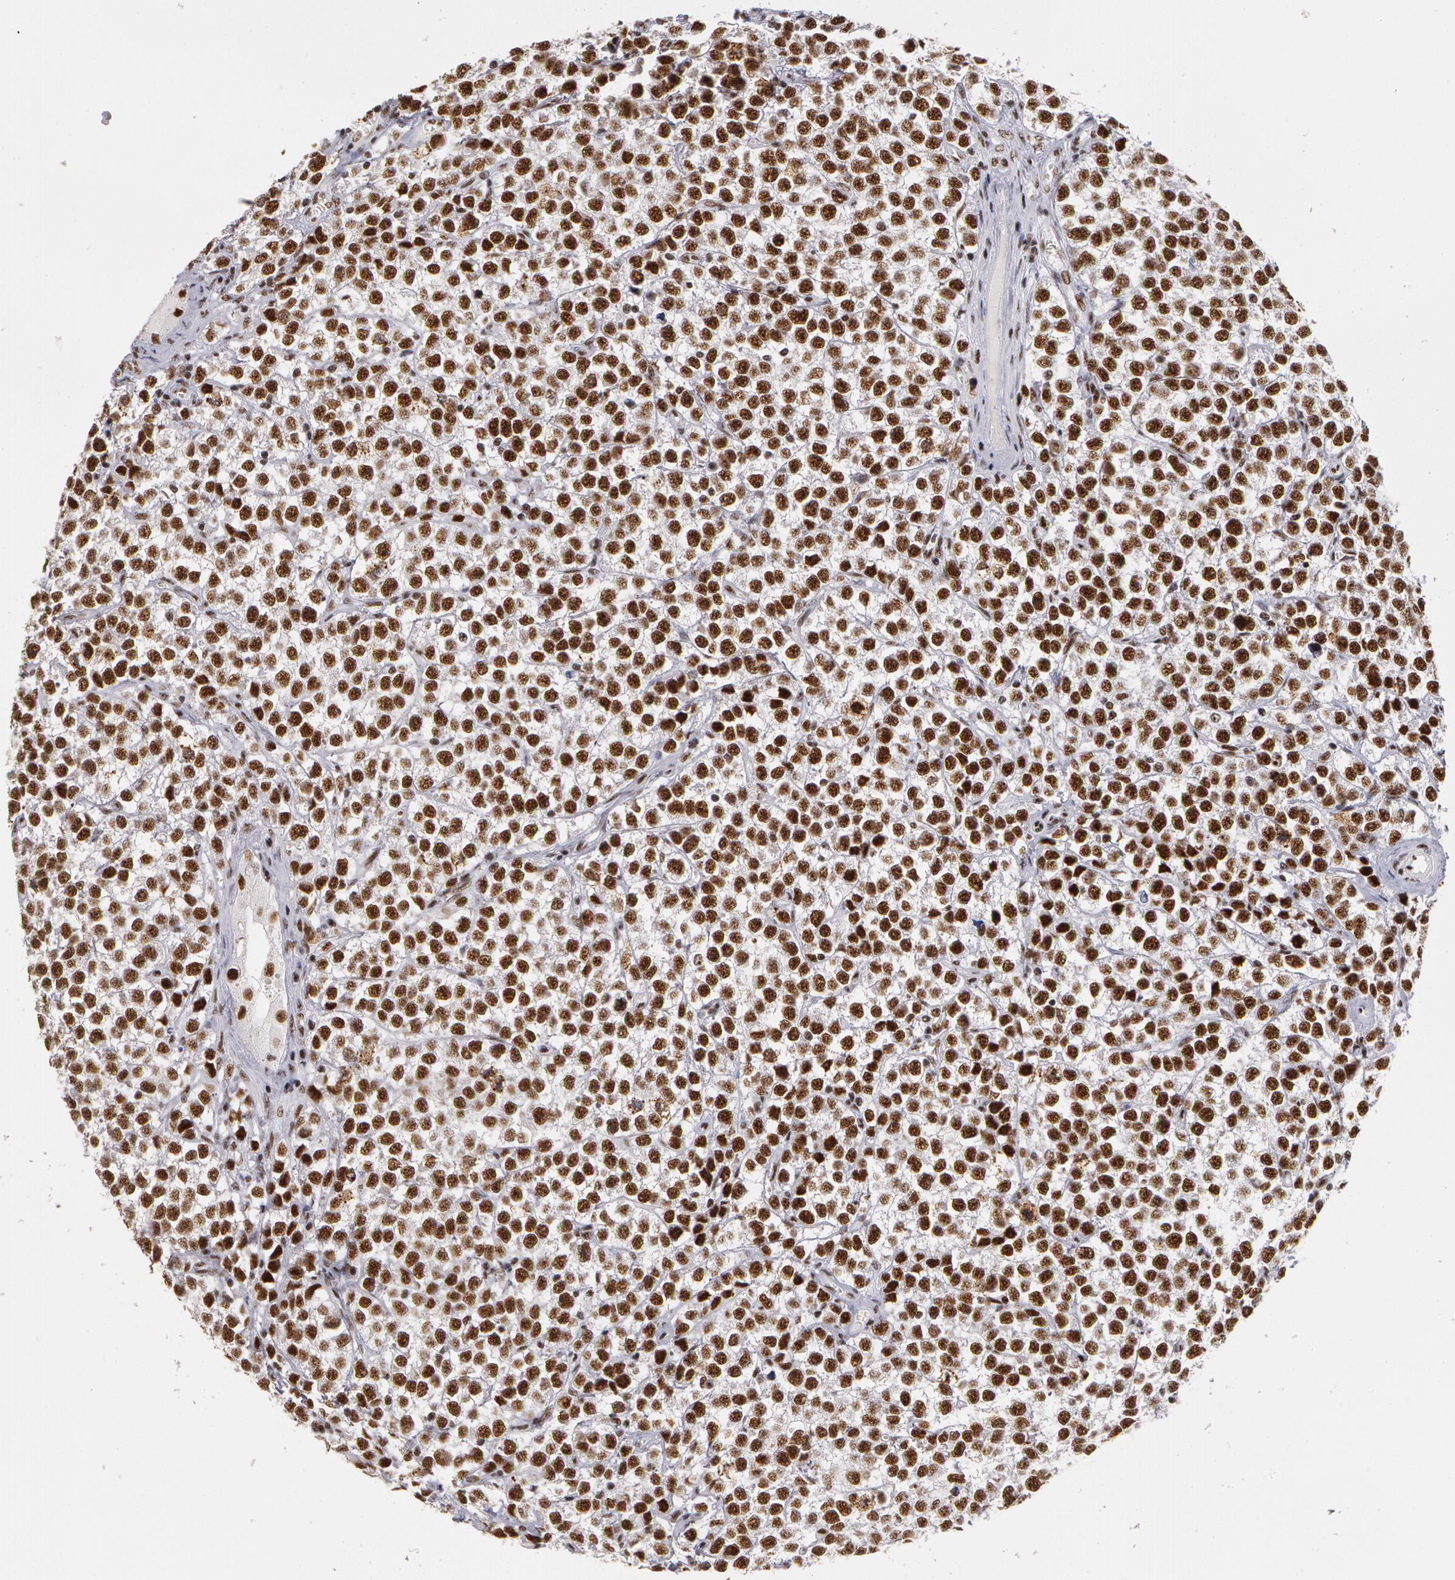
{"staining": {"intensity": "strong", "quantity": ">75%", "location": "nuclear"}, "tissue": "testis cancer", "cell_type": "Tumor cells", "image_type": "cancer", "snomed": [{"axis": "morphology", "description": "Seminoma, NOS"}, {"axis": "topography", "description": "Testis"}], "caption": "DAB immunohistochemical staining of human testis cancer (seminoma) reveals strong nuclear protein staining in about >75% of tumor cells.", "gene": "PNN", "patient": {"sex": "male", "age": 25}}